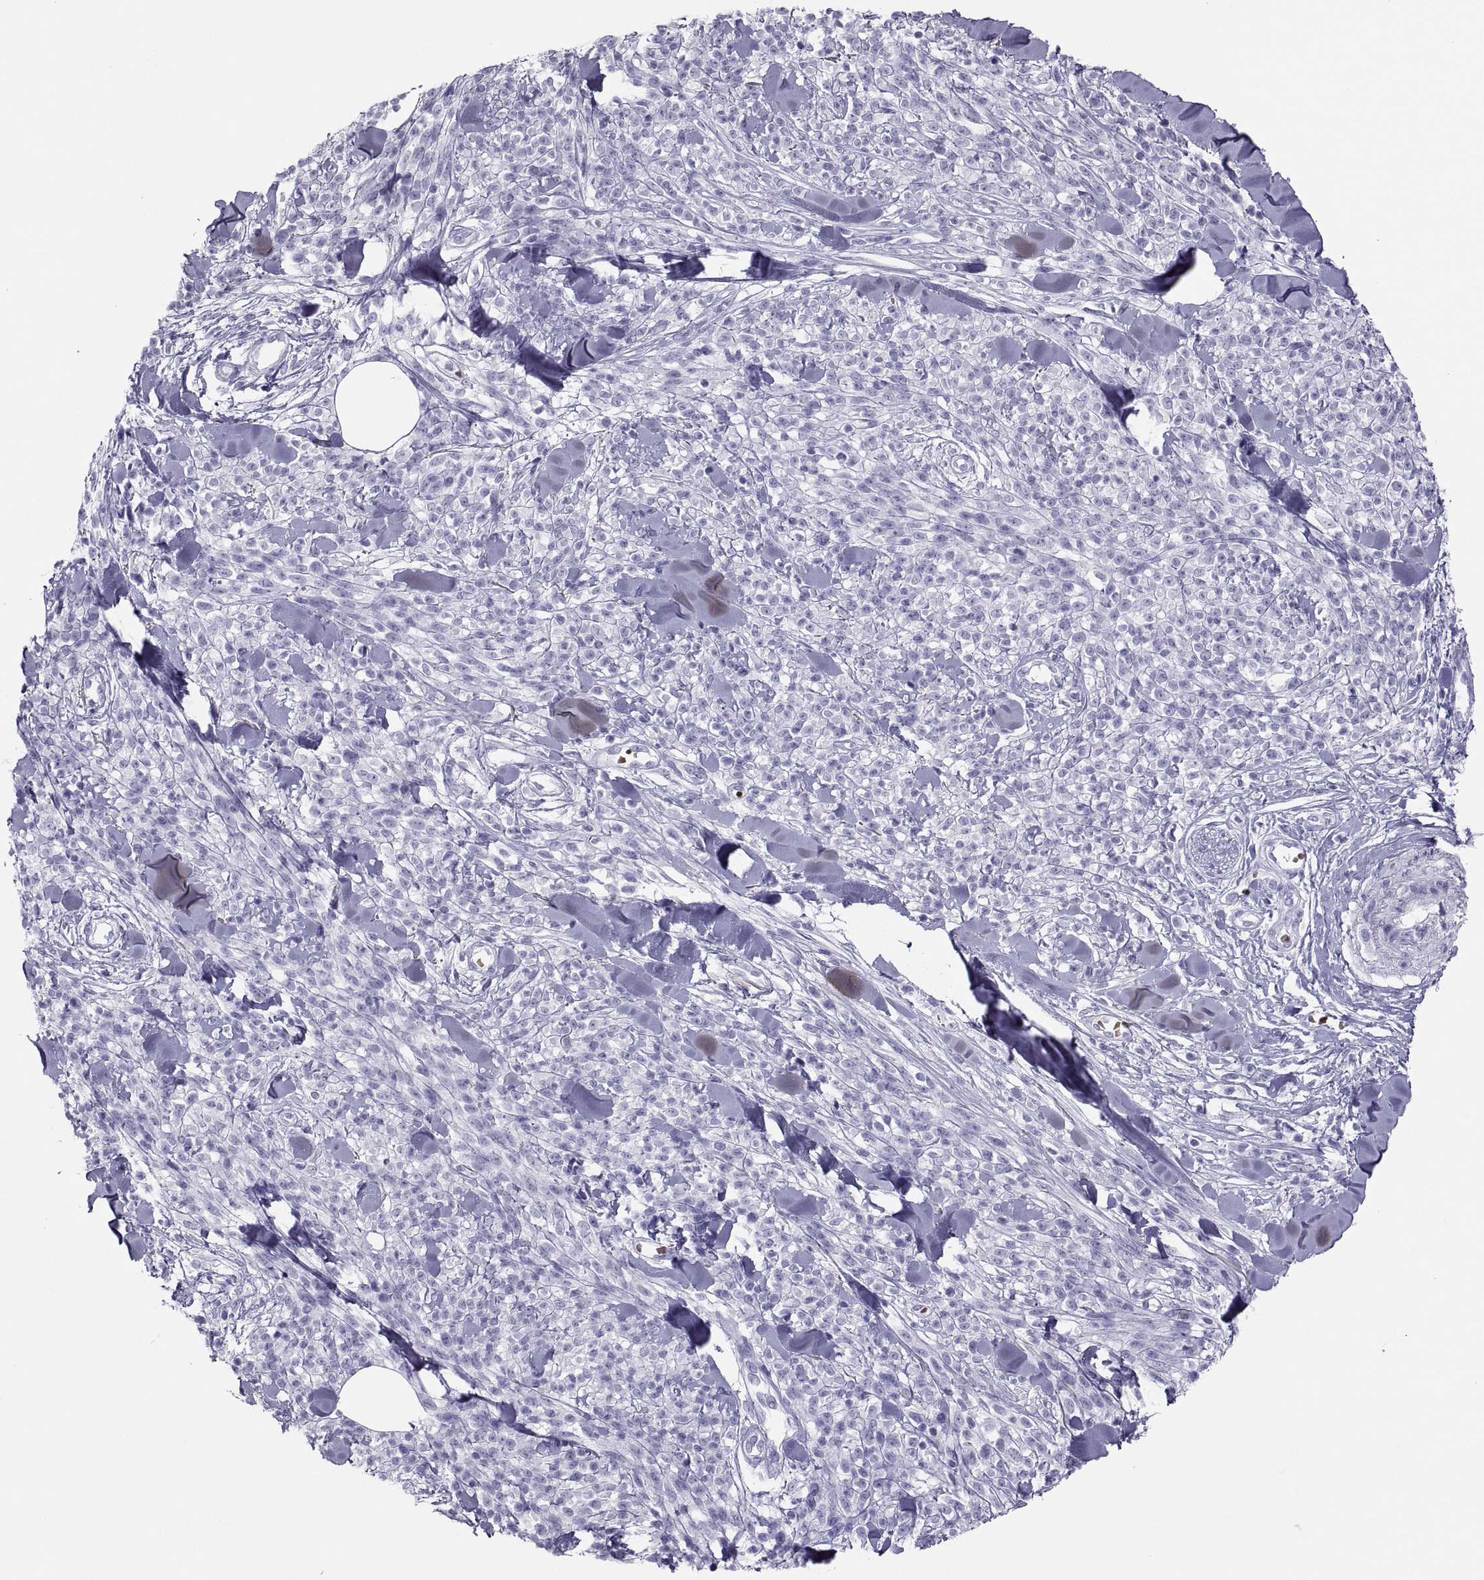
{"staining": {"intensity": "negative", "quantity": "none", "location": "none"}, "tissue": "melanoma", "cell_type": "Tumor cells", "image_type": "cancer", "snomed": [{"axis": "morphology", "description": "Malignant melanoma, NOS"}, {"axis": "topography", "description": "Skin"}, {"axis": "topography", "description": "Skin of trunk"}], "caption": "This is an IHC micrograph of human melanoma. There is no positivity in tumor cells.", "gene": "SEMG1", "patient": {"sex": "male", "age": 74}}